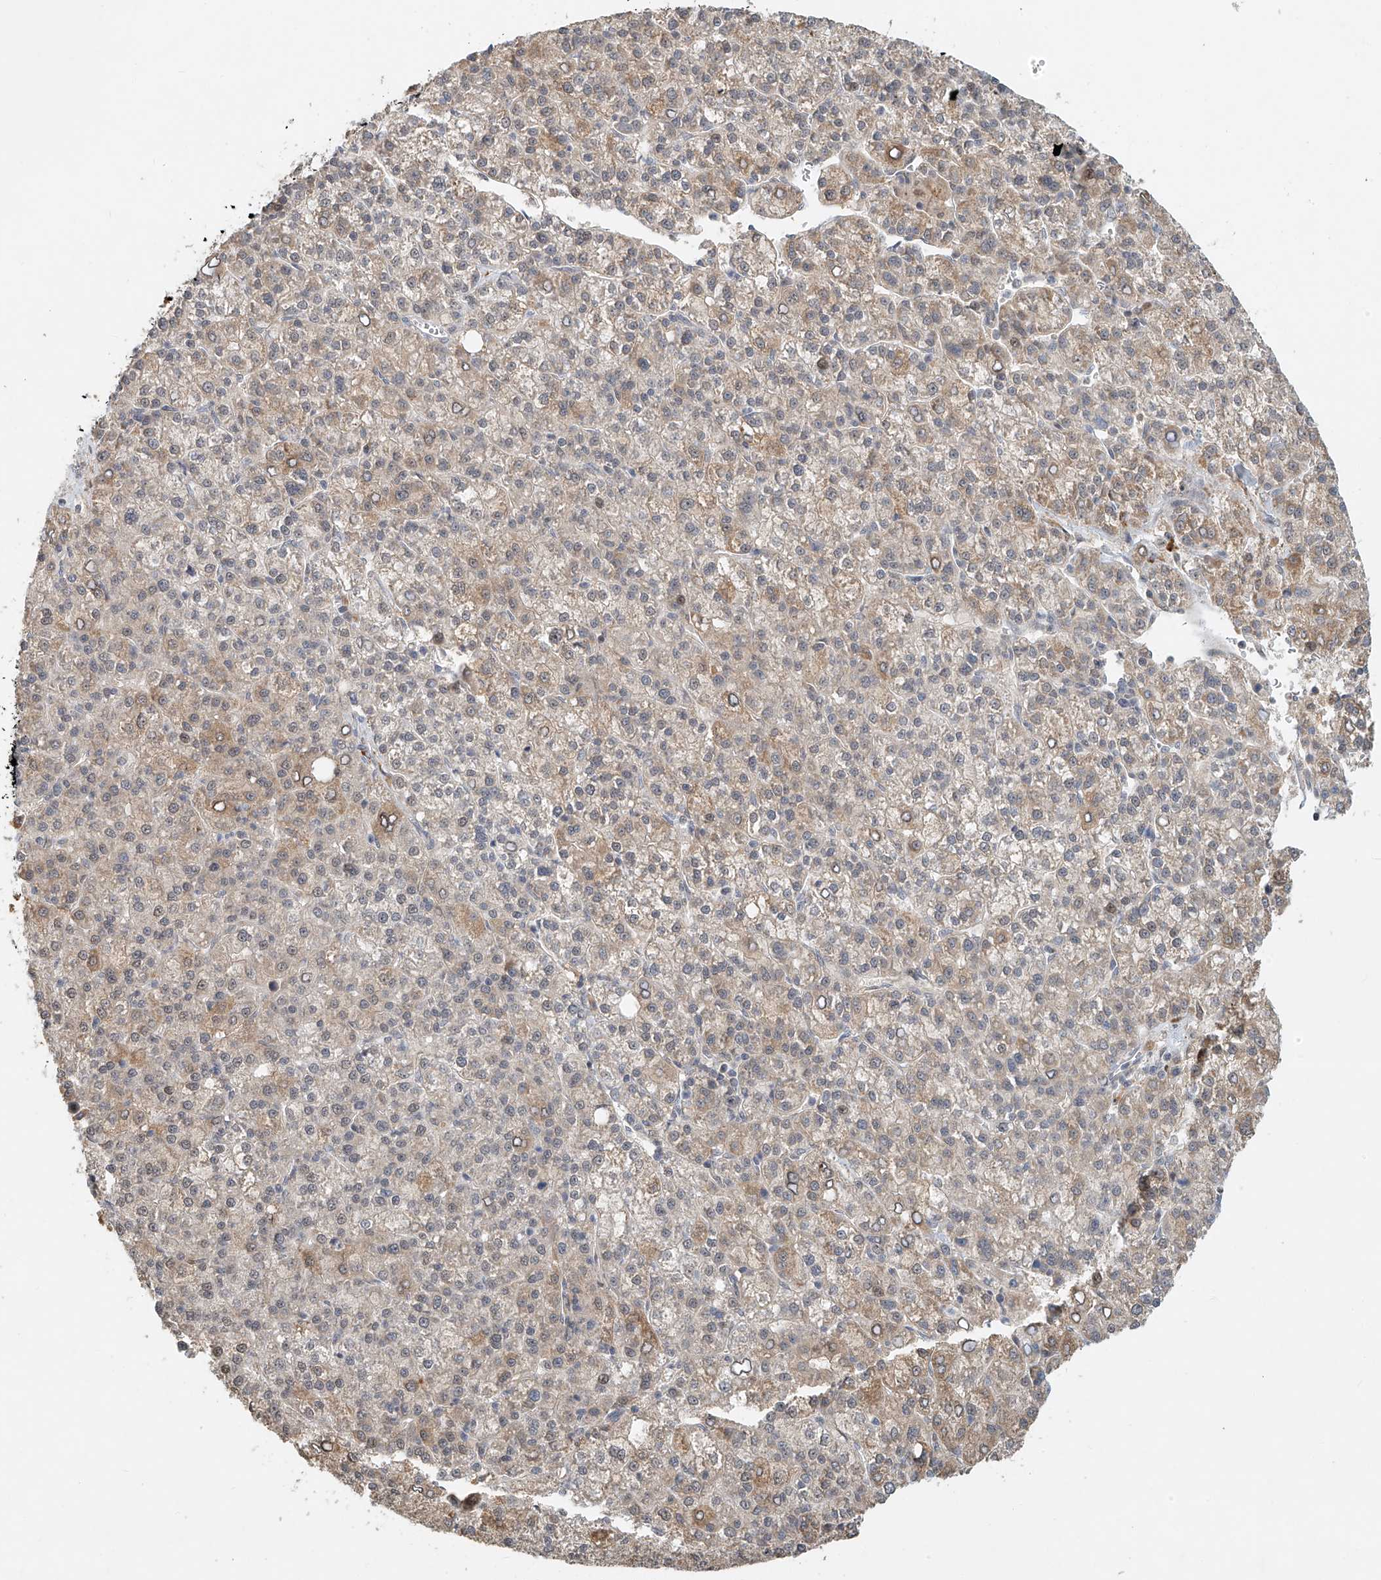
{"staining": {"intensity": "weak", "quantity": "<25%", "location": "cytoplasmic/membranous"}, "tissue": "liver cancer", "cell_type": "Tumor cells", "image_type": "cancer", "snomed": [{"axis": "morphology", "description": "Carcinoma, Hepatocellular, NOS"}, {"axis": "topography", "description": "Liver"}], "caption": "IHC histopathology image of neoplastic tissue: liver cancer stained with DAB (3,3'-diaminobenzidine) demonstrates no significant protein expression in tumor cells. The staining is performed using DAB (3,3'-diaminobenzidine) brown chromogen with nuclei counter-stained in using hematoxylin.", "gene": "SYTL3", "patient": {"sex": "female", "age": 58}}